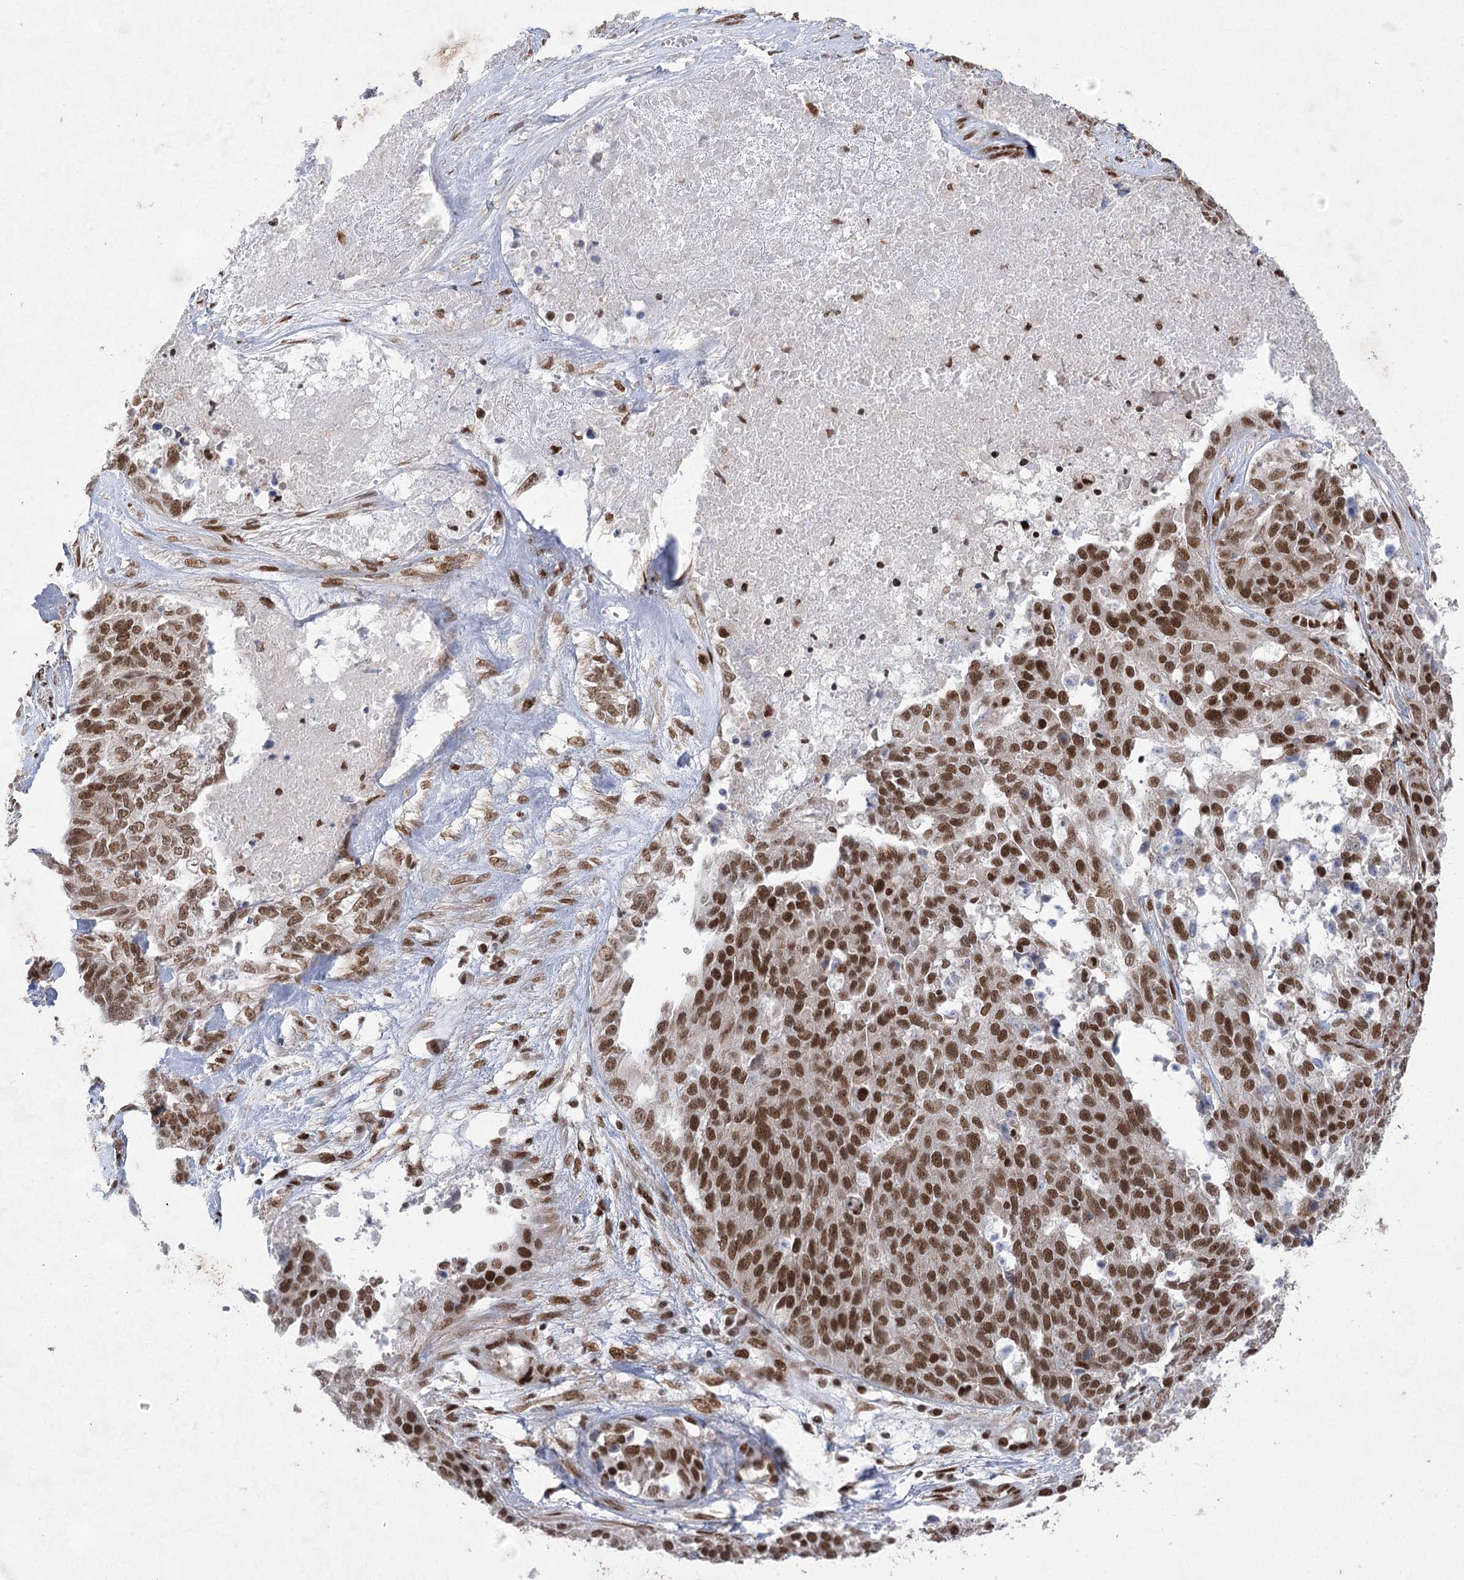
{"staining": {"intensity": "strong", "quantity": ">75%", "location": "nuclear"}, "tissue": "ovarian cancer", "cell_type": "Tumor cells", "image_type": "cancer", "snomed": [{"axis": "morphology", "description": "Cystadenocarcinoma, serous, NOS"}, {"axis": "topography", "description": "Ovary"}], "caption": "Immunohistochemistry (DAB) staining of ovarian cancer exhibits strong nuclear protein positivity in about >75% of tumor cells. Immunohistochemistry (ihc) stains the protein in brown and the nuclei are stained blue.", "gene": "ZCCHC8", "patient": {"sex": "female", "age": 44}}